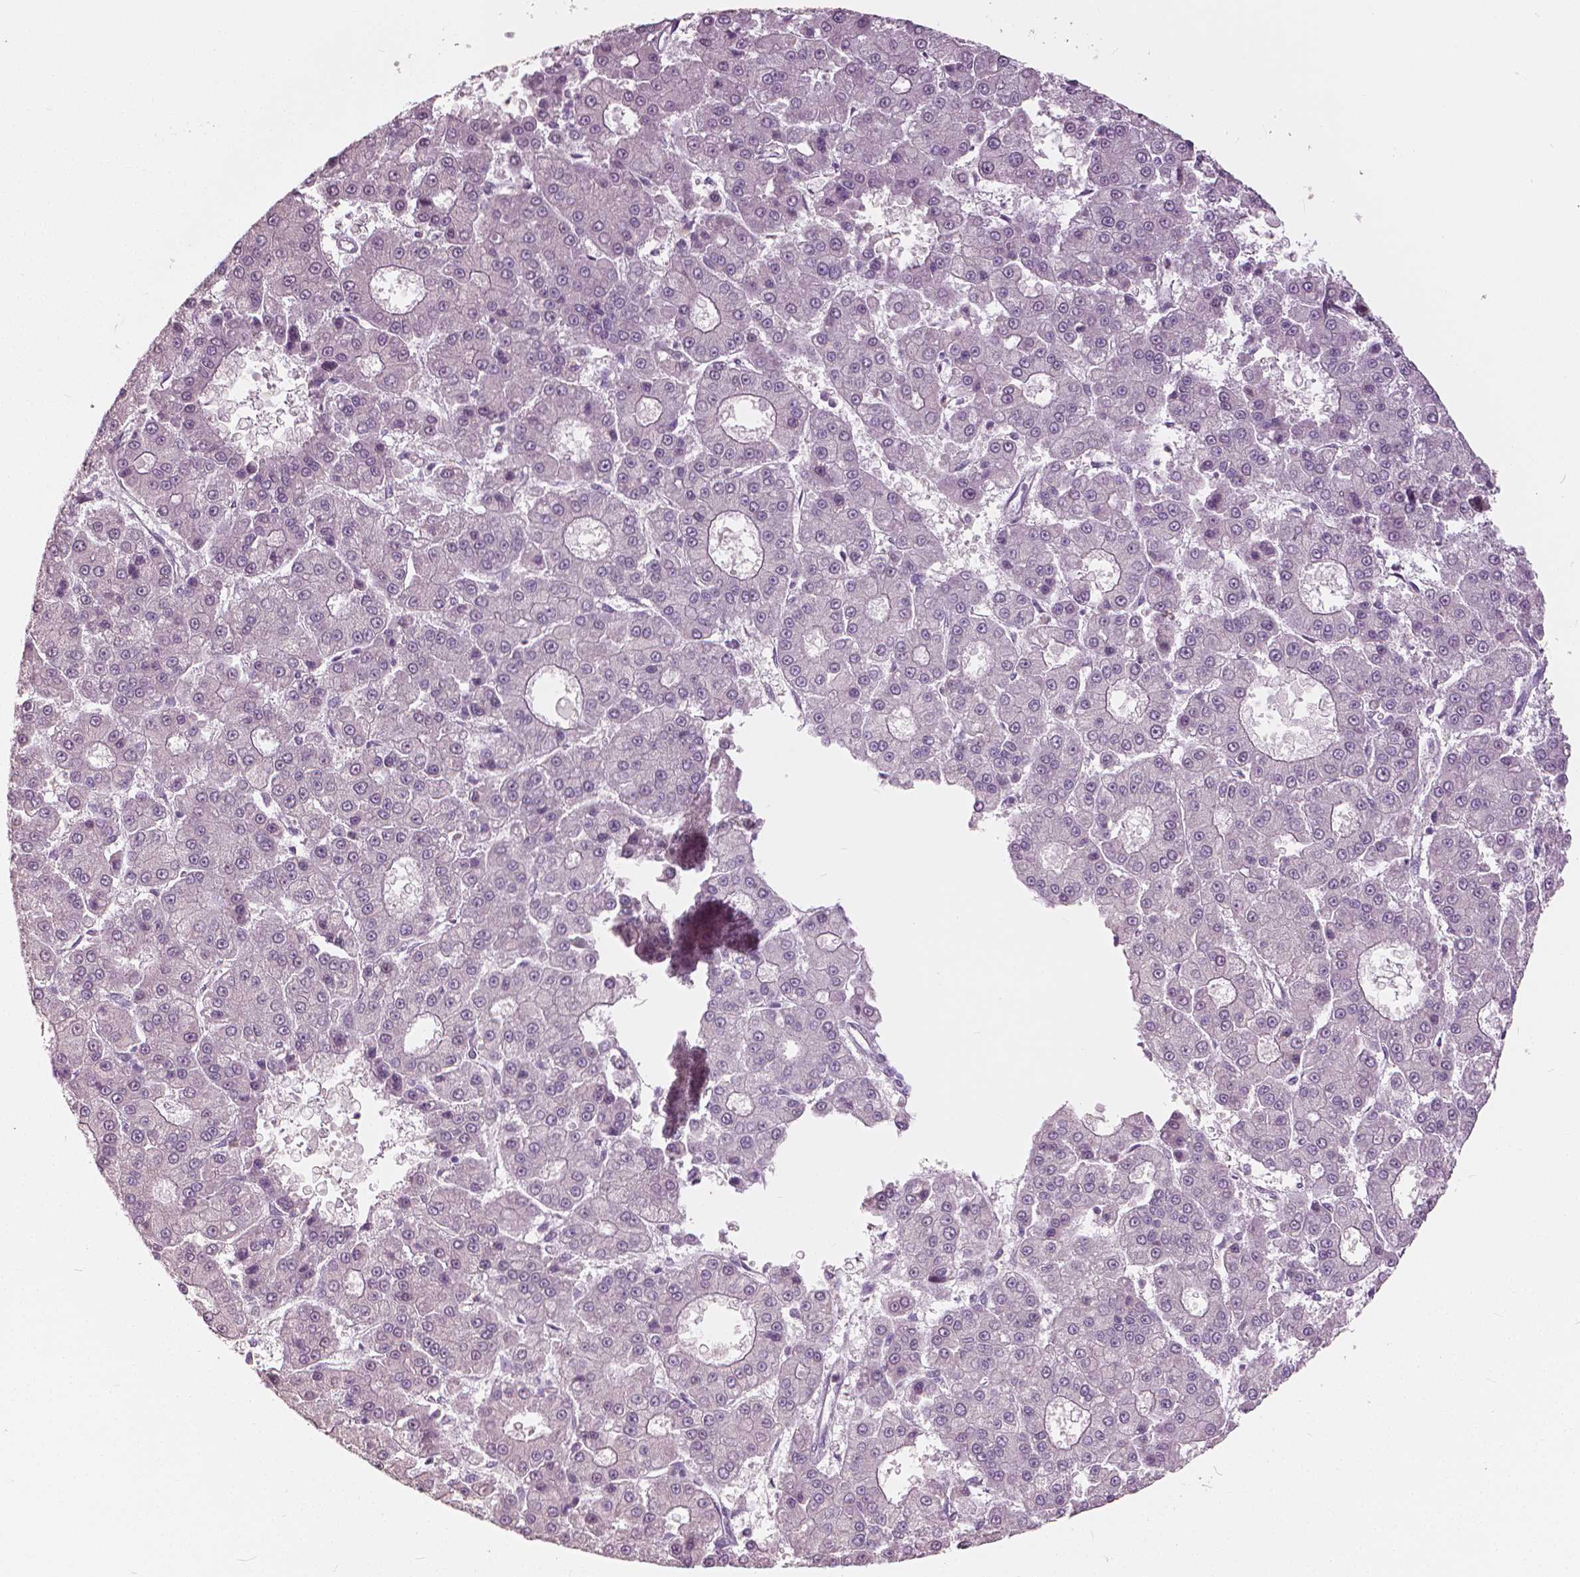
{"staining": {"intensity": "negative", "quantity": "none", "location": "none"}, "tissue": "liver cancer", "cell_type": "Tumor cells", "image_type": "cancer", "snomed": [{"axis": "morphology", "description": "Carcinoma, Hepatocellular, NOS"}, {"axis": "topography", "description": "Liver"}], "caption": "IHC photomicrograph of liver cancer stained for a protein (brown), which reveals no positivity in tumor cells. Brightfield microscopy of immunohistochemistry (IHC) stained with DAB (3,3'-diaminobenzidine) (brown) and hematoxylin (blue), captured at high magnification.", "gene": "NANOG", "patient": {"sex": "male", "age": 70}}